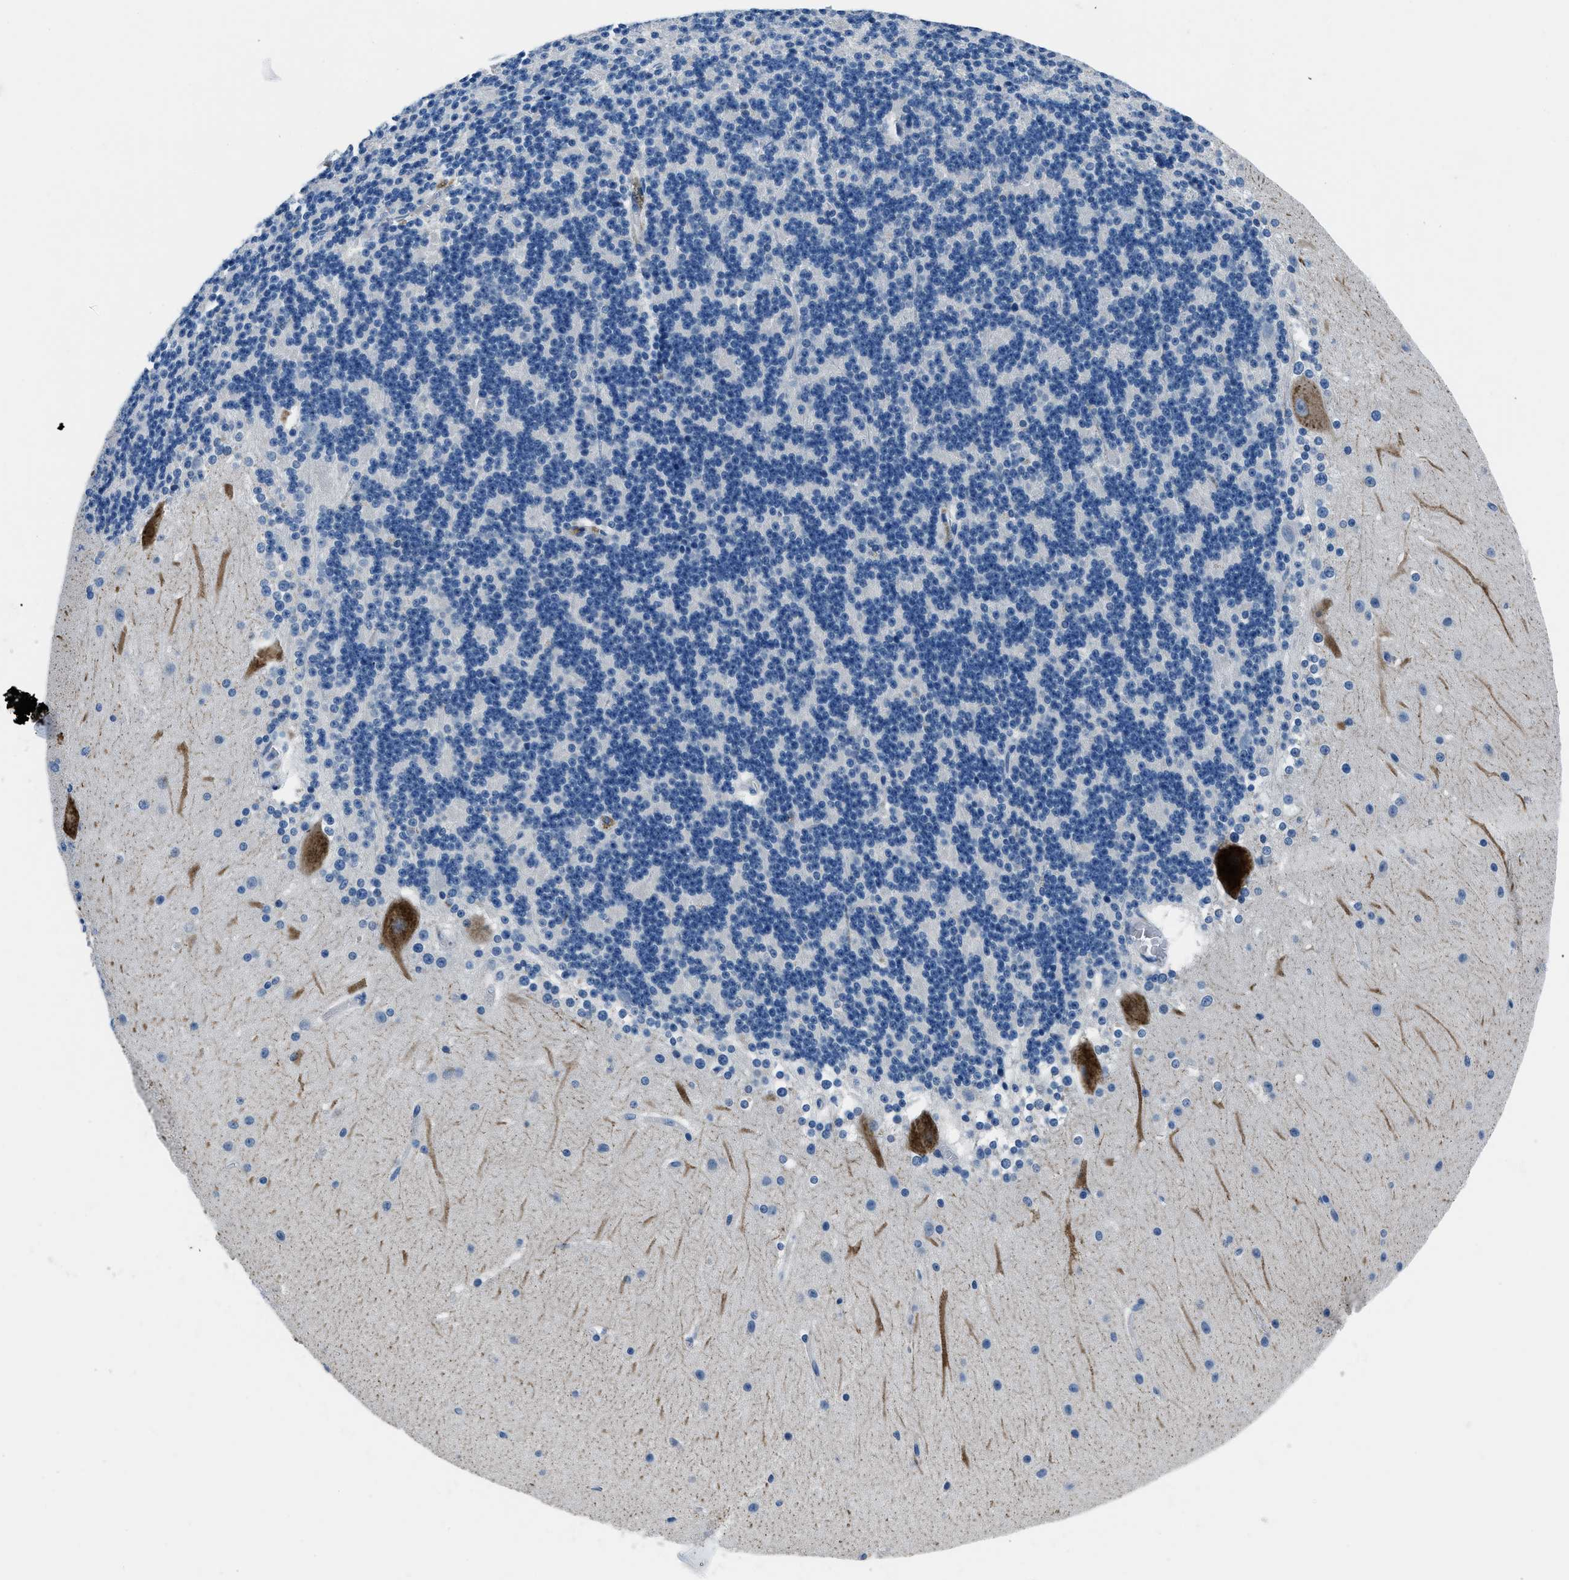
{"staining": {"intensity": "negative", "quantity": "none", "location": "none"}, "tissue": "cerebellum", "cell_type": "Cells in granular layer", "image_type": "normal", "snomed": [{"axis": "morphology", "description": "Normal tissue, NOS"}, {"axis": "topography", "description": "Cerebellum"}], "caption": "IHC histopathology image of benign cerebellum: human cerebellum stained with DAB exhibits no significant protein expression in cells in granular layer. (DAB (3,3'-diaminobenzidine) immunohistochemistry (IHC), high magnification).", "gene": "GJA3", "patient": {"sex": "female", "age": 19}}